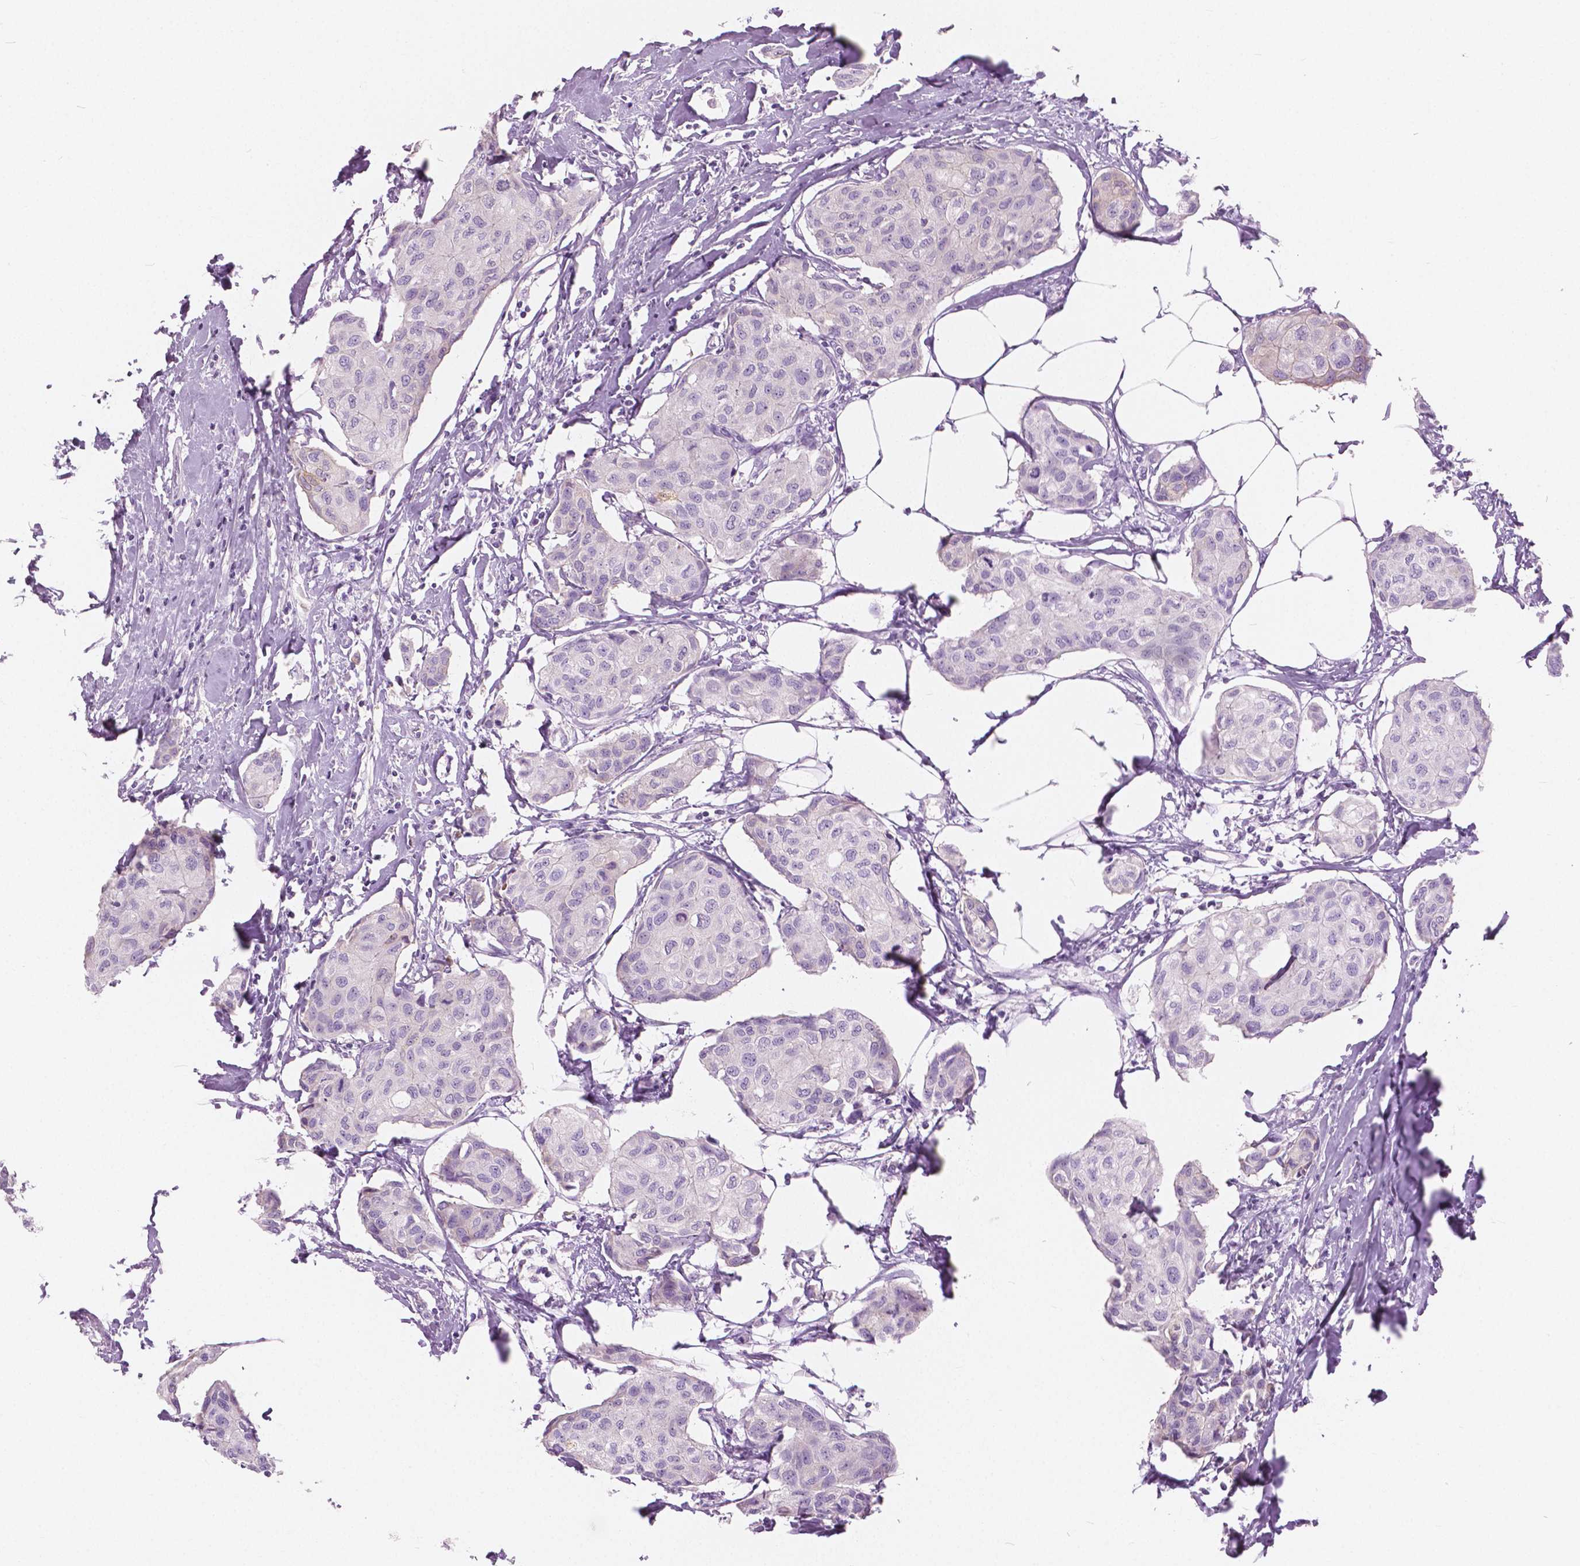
{"staining": {"intensity": "negative", "quantity": "none", "location": "none"}, "tissue": "breast cancer", "cell_type": "Tumor cells", "image_type": "cancer", "snomed": [{"axis": "morphology", "description": "Duct carcinoma"}, {"axis": "topography", "description": "Breast"}], "caption": "Immunohistochemical staining of human breast cancer displays no significant staining in tumor cells.", "gene": "GALM", "patient": {"sex": "female", "age": 80}}